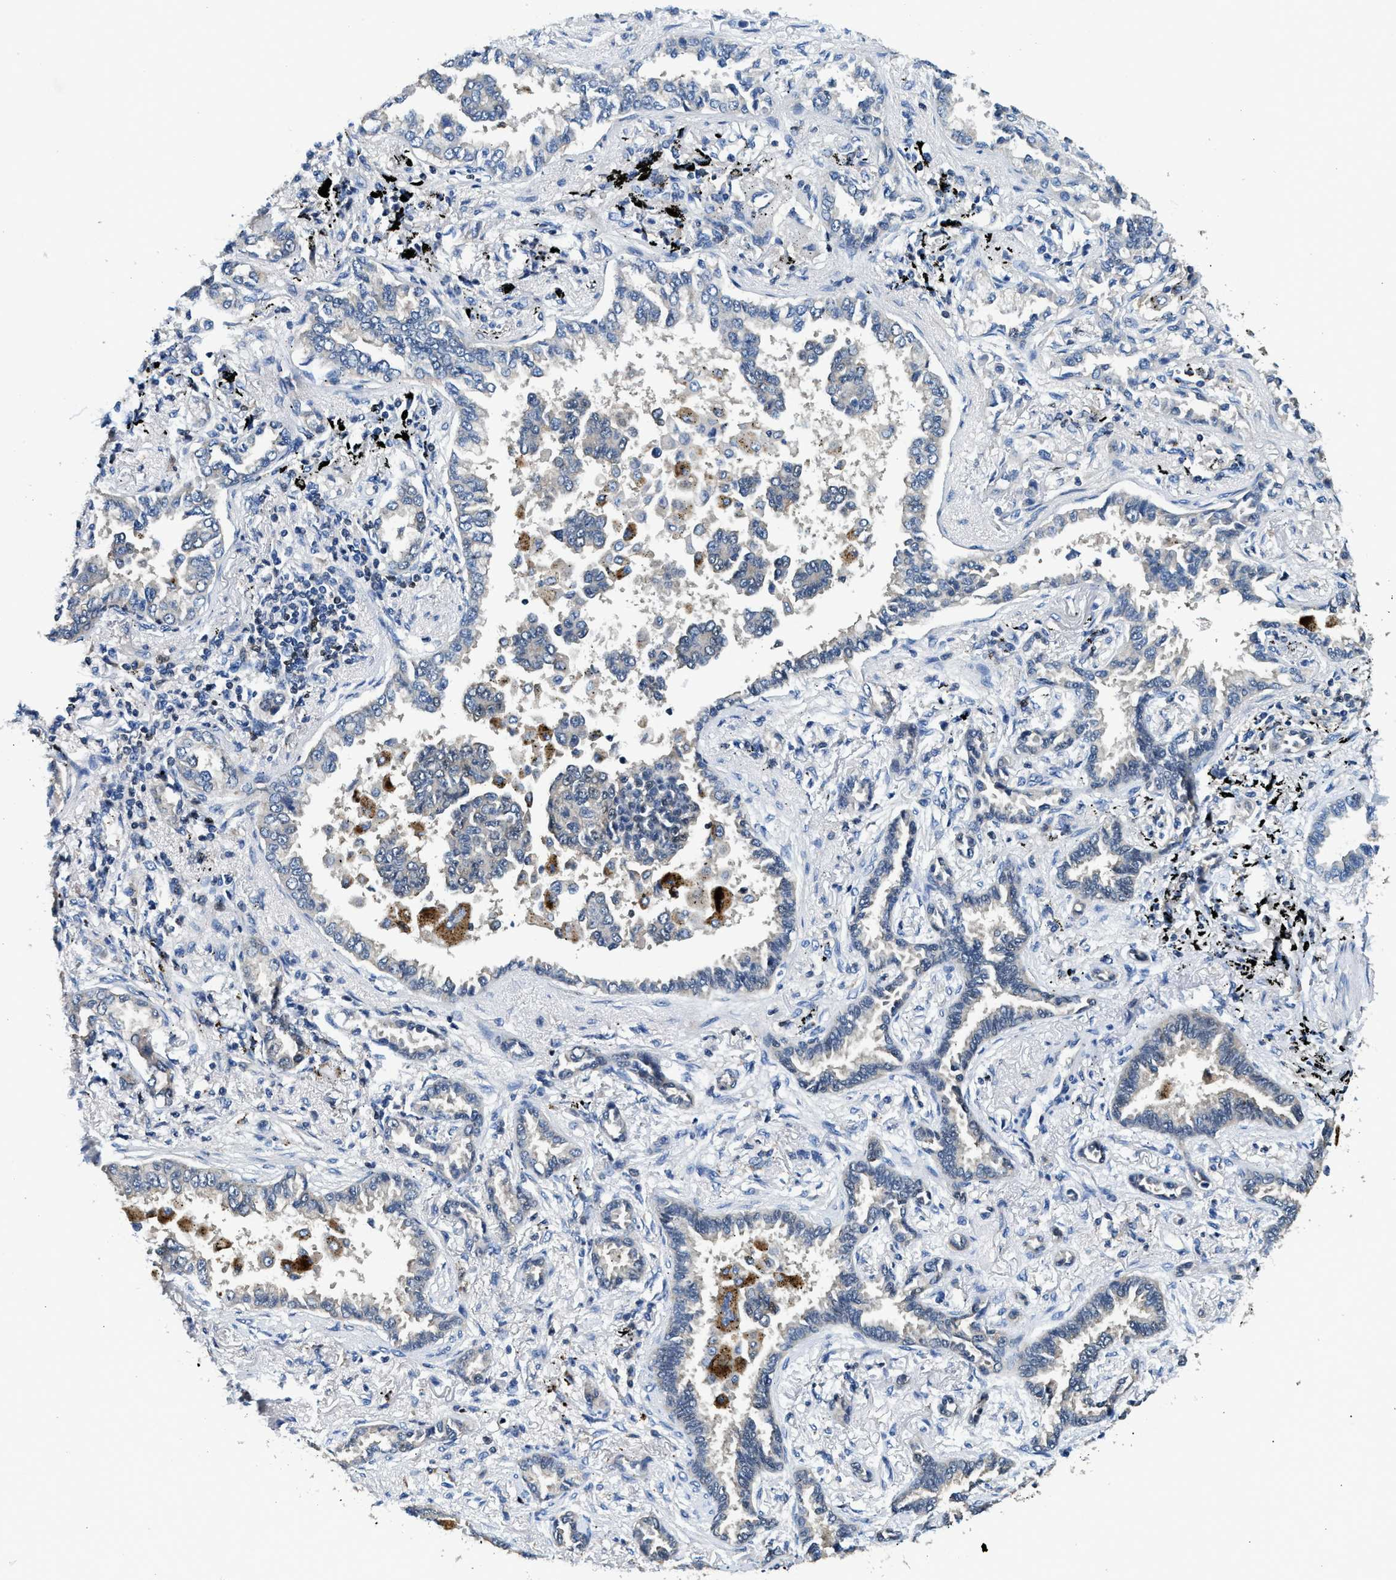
{"staining": {"intensity": "negative", "quantity": "none", "location": "none"}, "tissue": "lung cancer", "cell_type": "Tumor cells", "image_type": "cancer", "snomed": [{"axis": "morphology", "description": "Normal tissue, NOS"}, {"axis": "morphology", "description": "Adenocarcinoma, NOS"}, {"axis": "topography", "description": "Lung"}], "caption": "This is an IHC micrograph of human lung cancer. There is no positivity in tumor cells.", "gene": "TOX", "patient": {"sex": "male", "age": 59}}